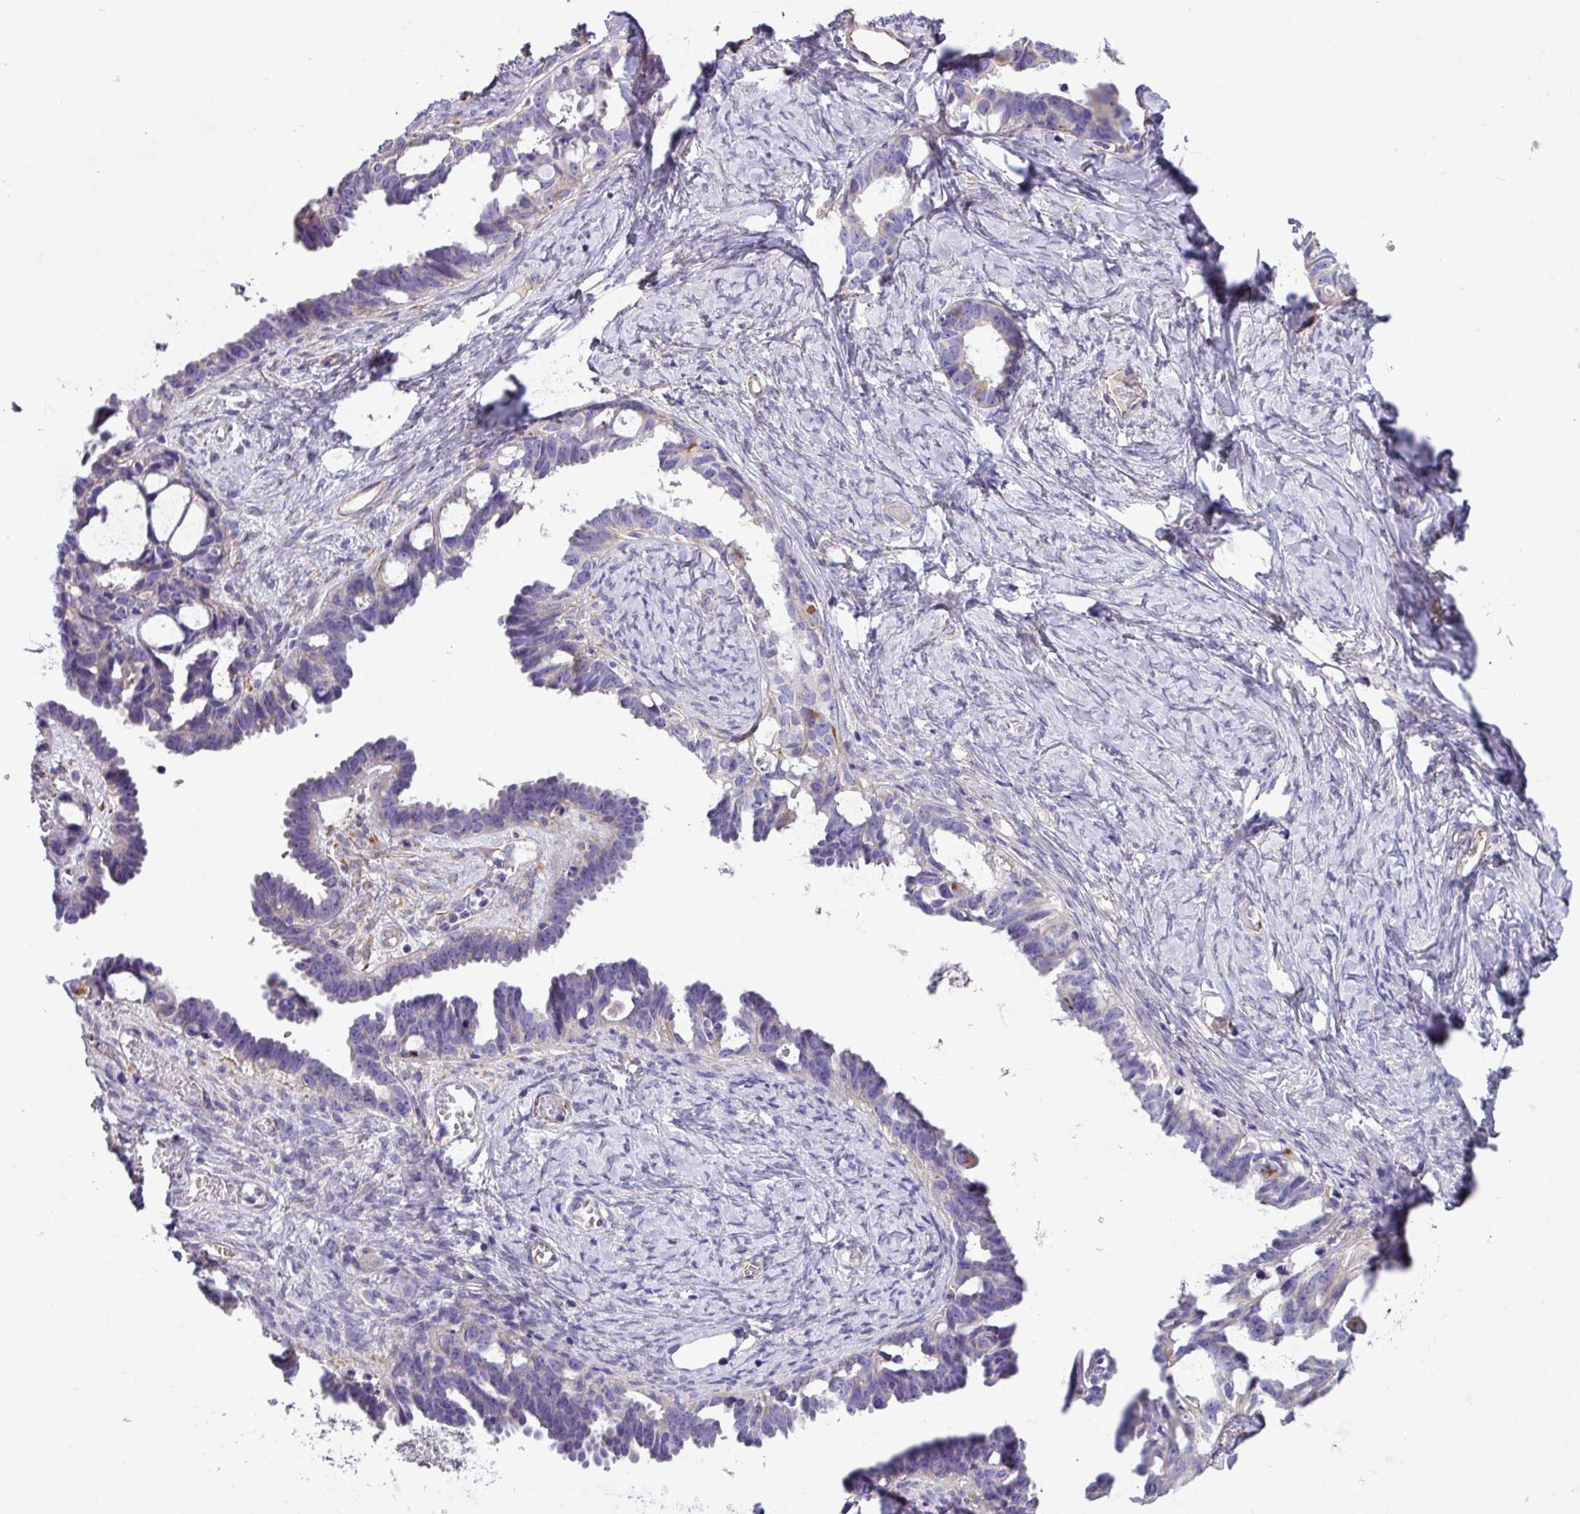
{"staining": {"intensity": "weak", "quantity": "<25%", "location": "cytoplasmic/membranous"}, "tissue": "ovarian cancer", "cell_type": "Tumor cells", "image_type": "cancer", "snomed": [{"axis": "morphology", "description": "Cystadenocarcinoma, serous, NOS"}, {"axis": "topography", "description": "Ovary"}], "caption": "Immunohistochemistry (IHC) photomicrograph of neoplastic tissue: human ovarian cancer (serous cystadenocarcinoma) stained with DAB (3,3'-diaminobenzidine) shows no significant protein expression in tumor cells. (Stains: DAB (3,3'-diaminobenzidine) IHC with hematoxylin counter stain, Microscopy: brightfield microscopy at high magnification).", "gene": "MRM2", "patient": {"sex": "female", "age": 69}}